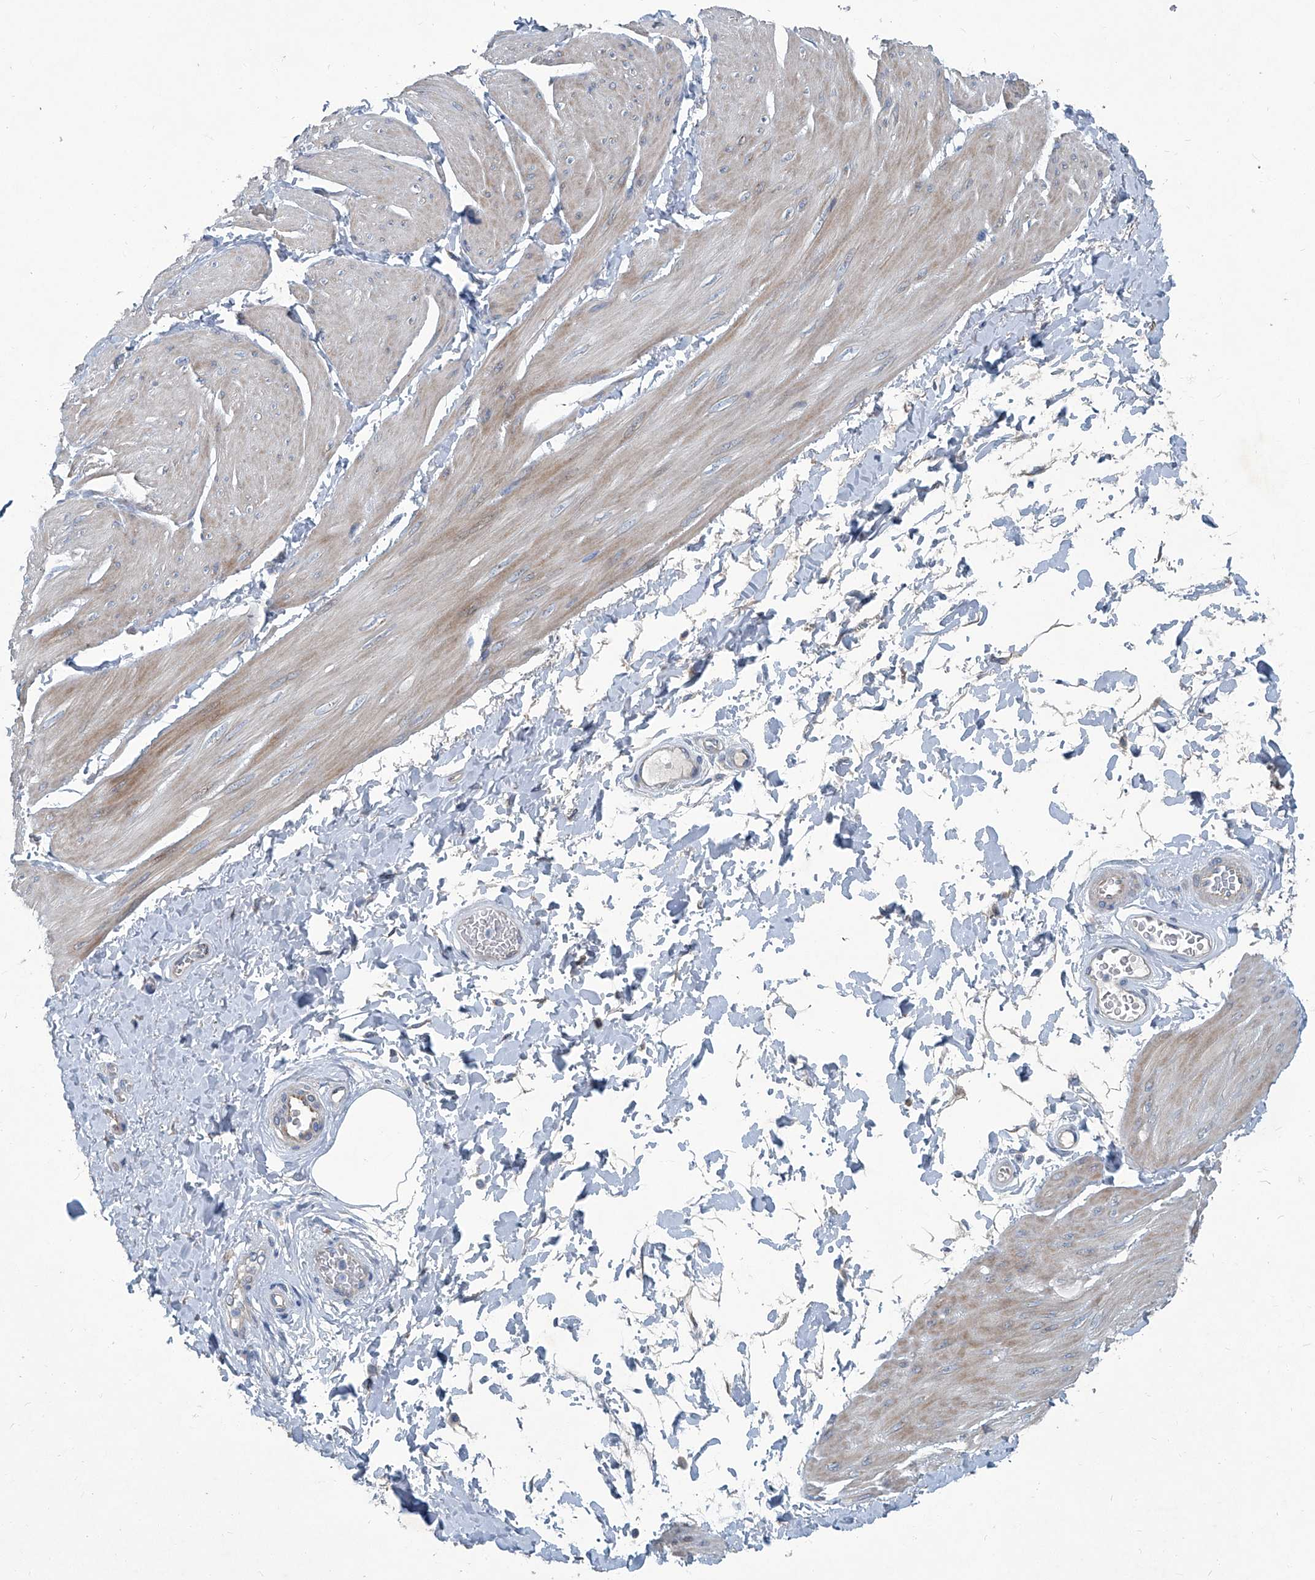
{"staining": {"intensity": "weak", "quantity": "<25%", "location": "cytoplasmic/membranous"}, "tissue": "smooth muscle", "cell_type": "Smooth muscle cells", "image_type": "normal", "snomed": [{"axis": "morphology", "description": "Urothelial carcinoma, High grade"}, {"axis": "topography", "description": "Urinary bladder"}], "caption": "Immunohistochemical staining of normal smooth muscle reveals no significant staining in smooth muscle cells. Brightfield microscopy of immunohistochemistry stained with DAB (brown) and hematoxylin (blue), captured at high magnification.", "gene": "SLC26A11", "patient": {"sex": "male", "age": 46}}